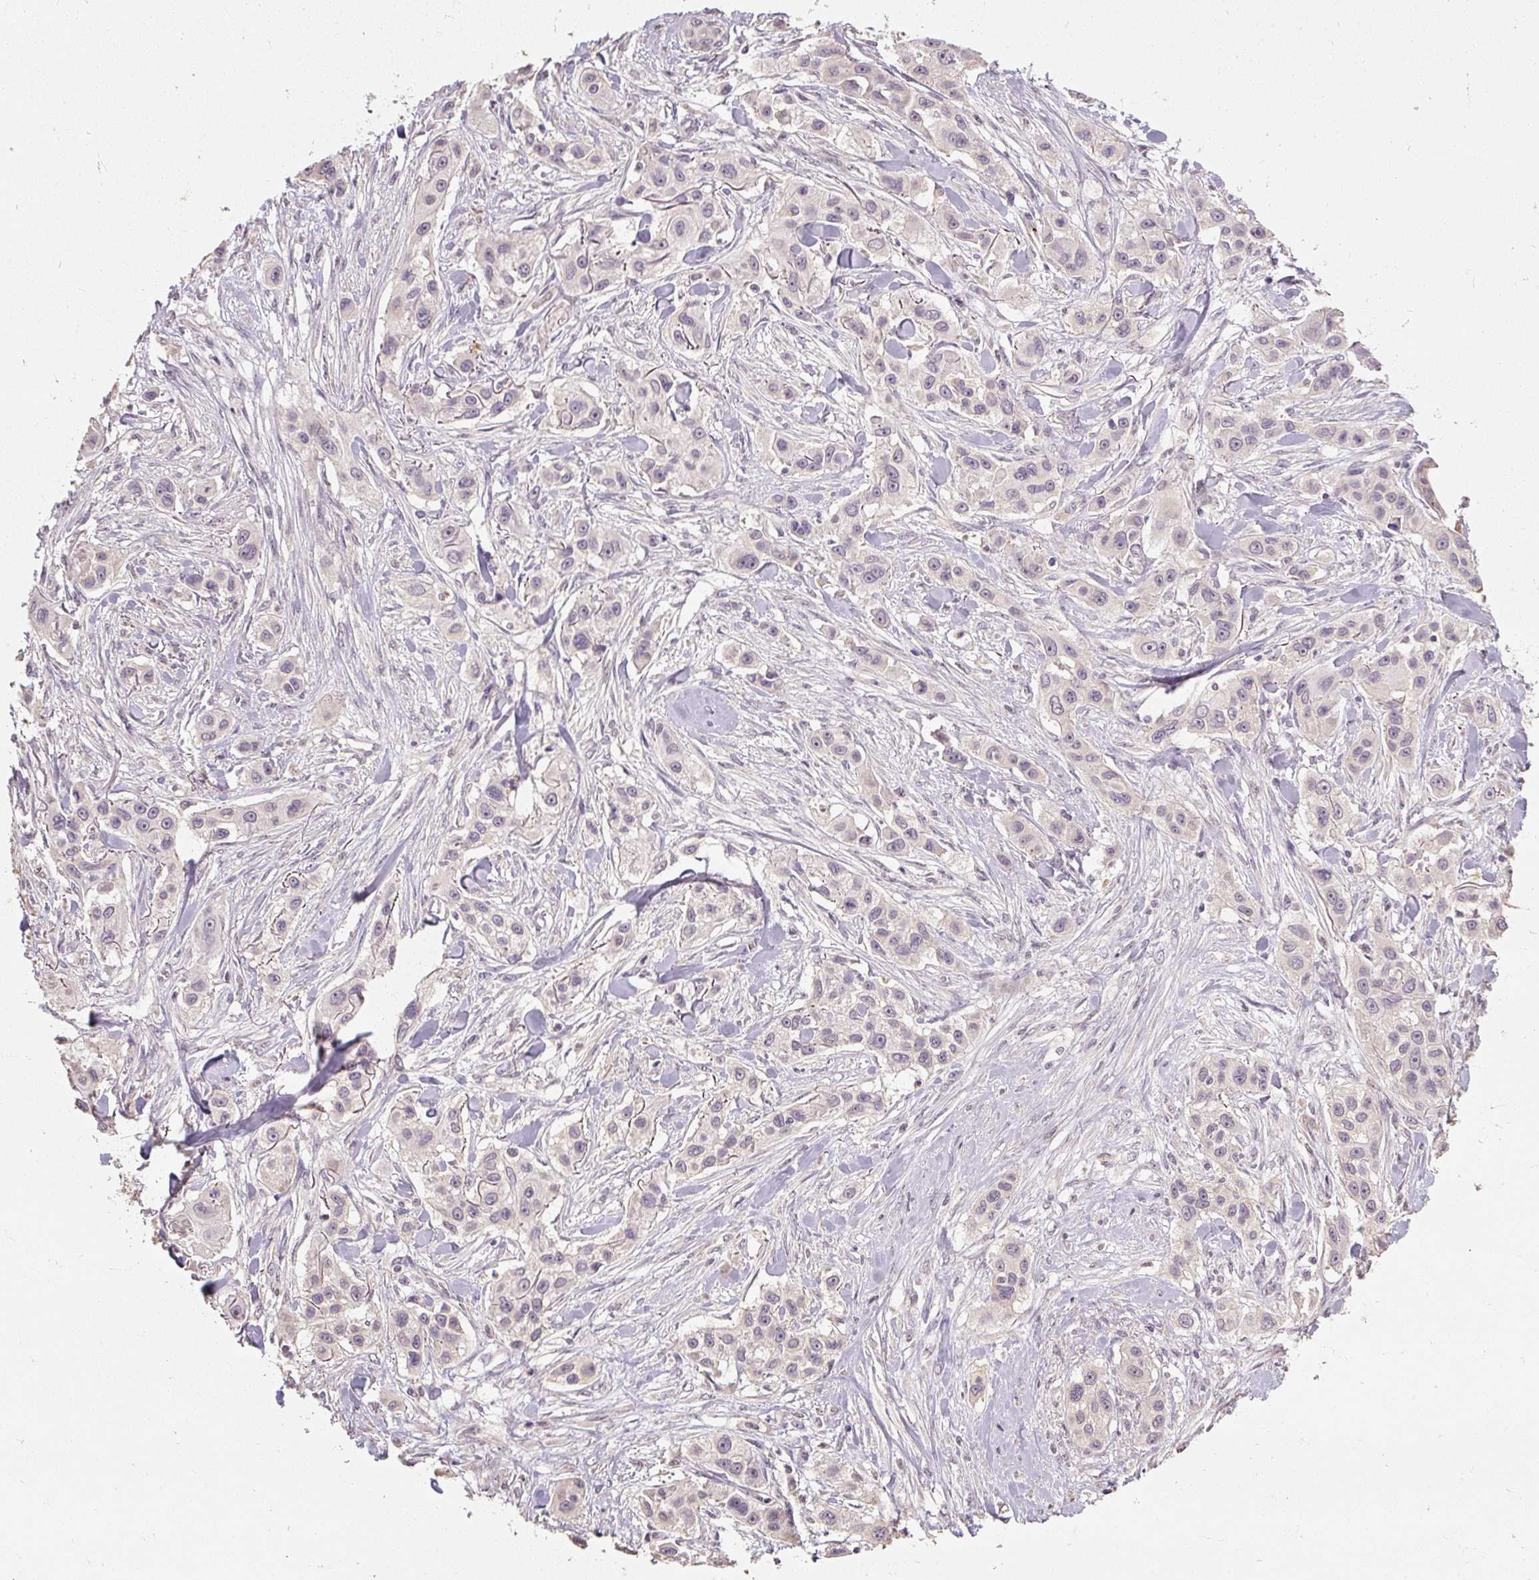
{"staining": {"intensity": "negative", "quantity": "none", "location": "none"}, "tissue": "skin cancer", "cell_type": "Tumor cells", "image_type": "cancer", "snomed": [{"axis": "morphology", "description": "Squamous cell carcinoma, NOS"}, {"axis": "topography", "description": "Skin"}], "caption": "This micrograph is of skin cancer stained with IHC to label a protein in brown with the nuclei are counter-stained blue. There is no expression in tumor cells.", "gene": "CFAP65", "patient": {"sex": "male", "age": 63}}